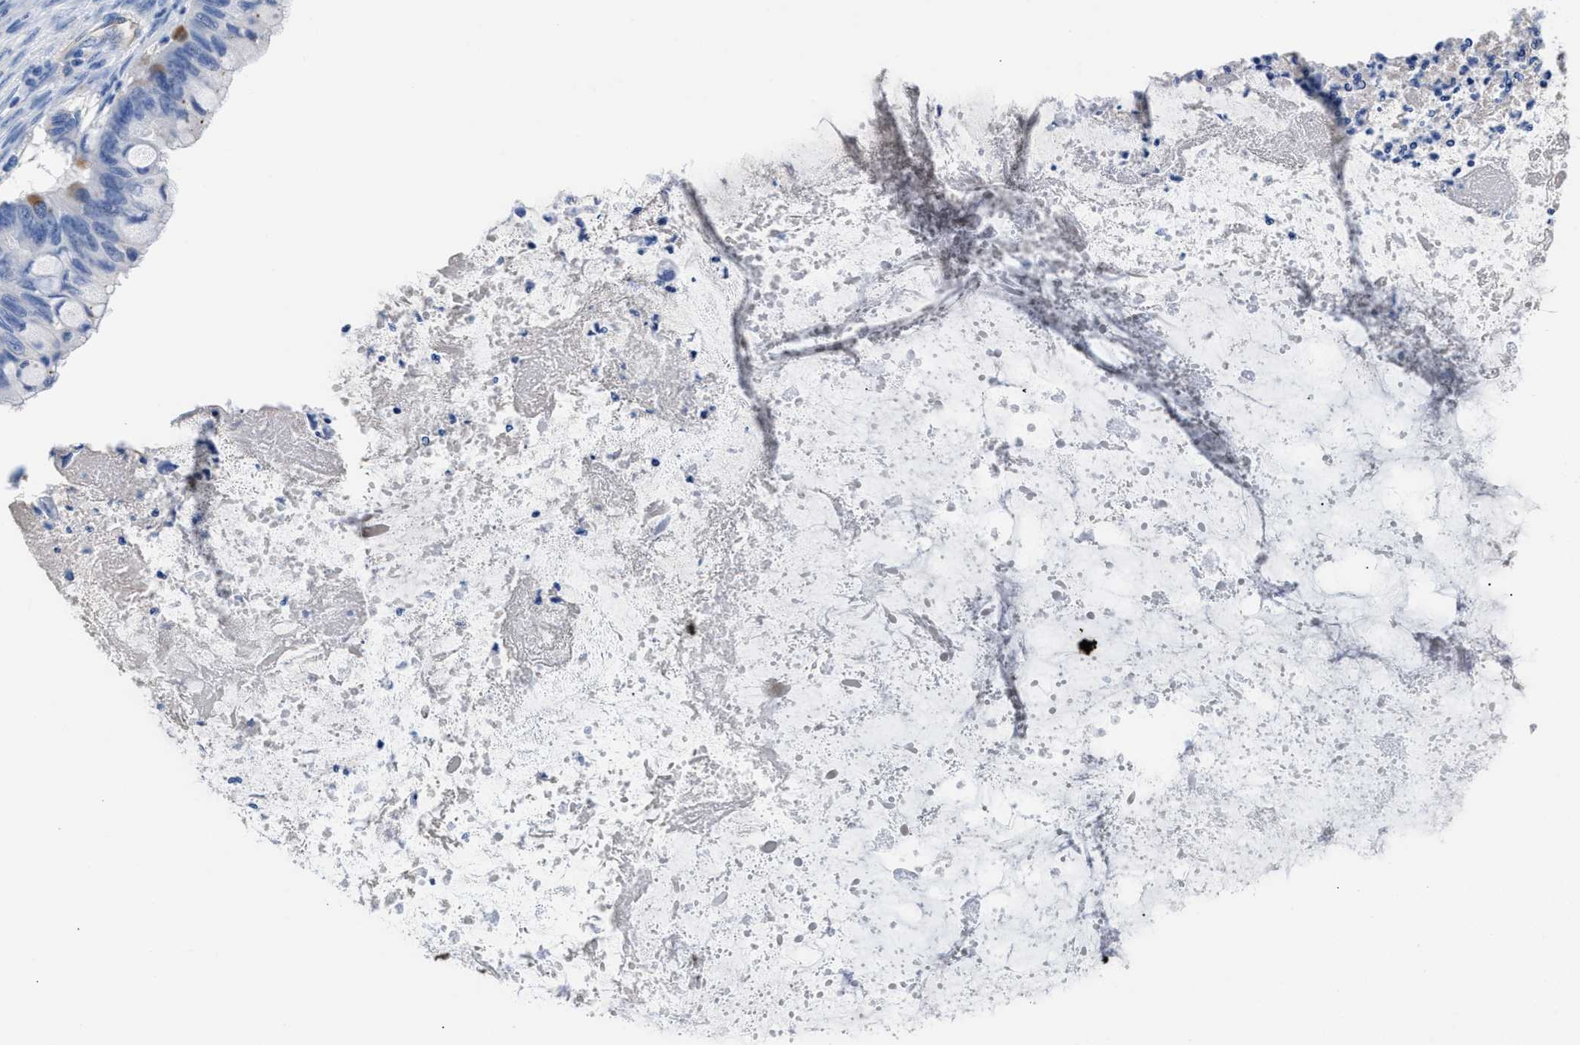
{"staining": {"intensity": "negative", "quantity": "none", "location": "none"}, "tissue": "ovarian cancer", "cell_type": "Tumor cells", "image_type": "cancer", "snomed": [{"axis": "morphology", "description": "Cystadenocarcinoma, mucinous, NOS"}, {"axis": "topography", "description": "Ovary"}], "caption": "IHC micrograph of human mucinous cystadenocarcinoma (ovarian) stained for a protein (brown), which demonstrates no positivity in tumor cells. (DAB immunohistochemistry visualized using brightfield microscopy, high magnification).", "gene": "SLFN13", "patient": {"sex": "female", "age": 80}}